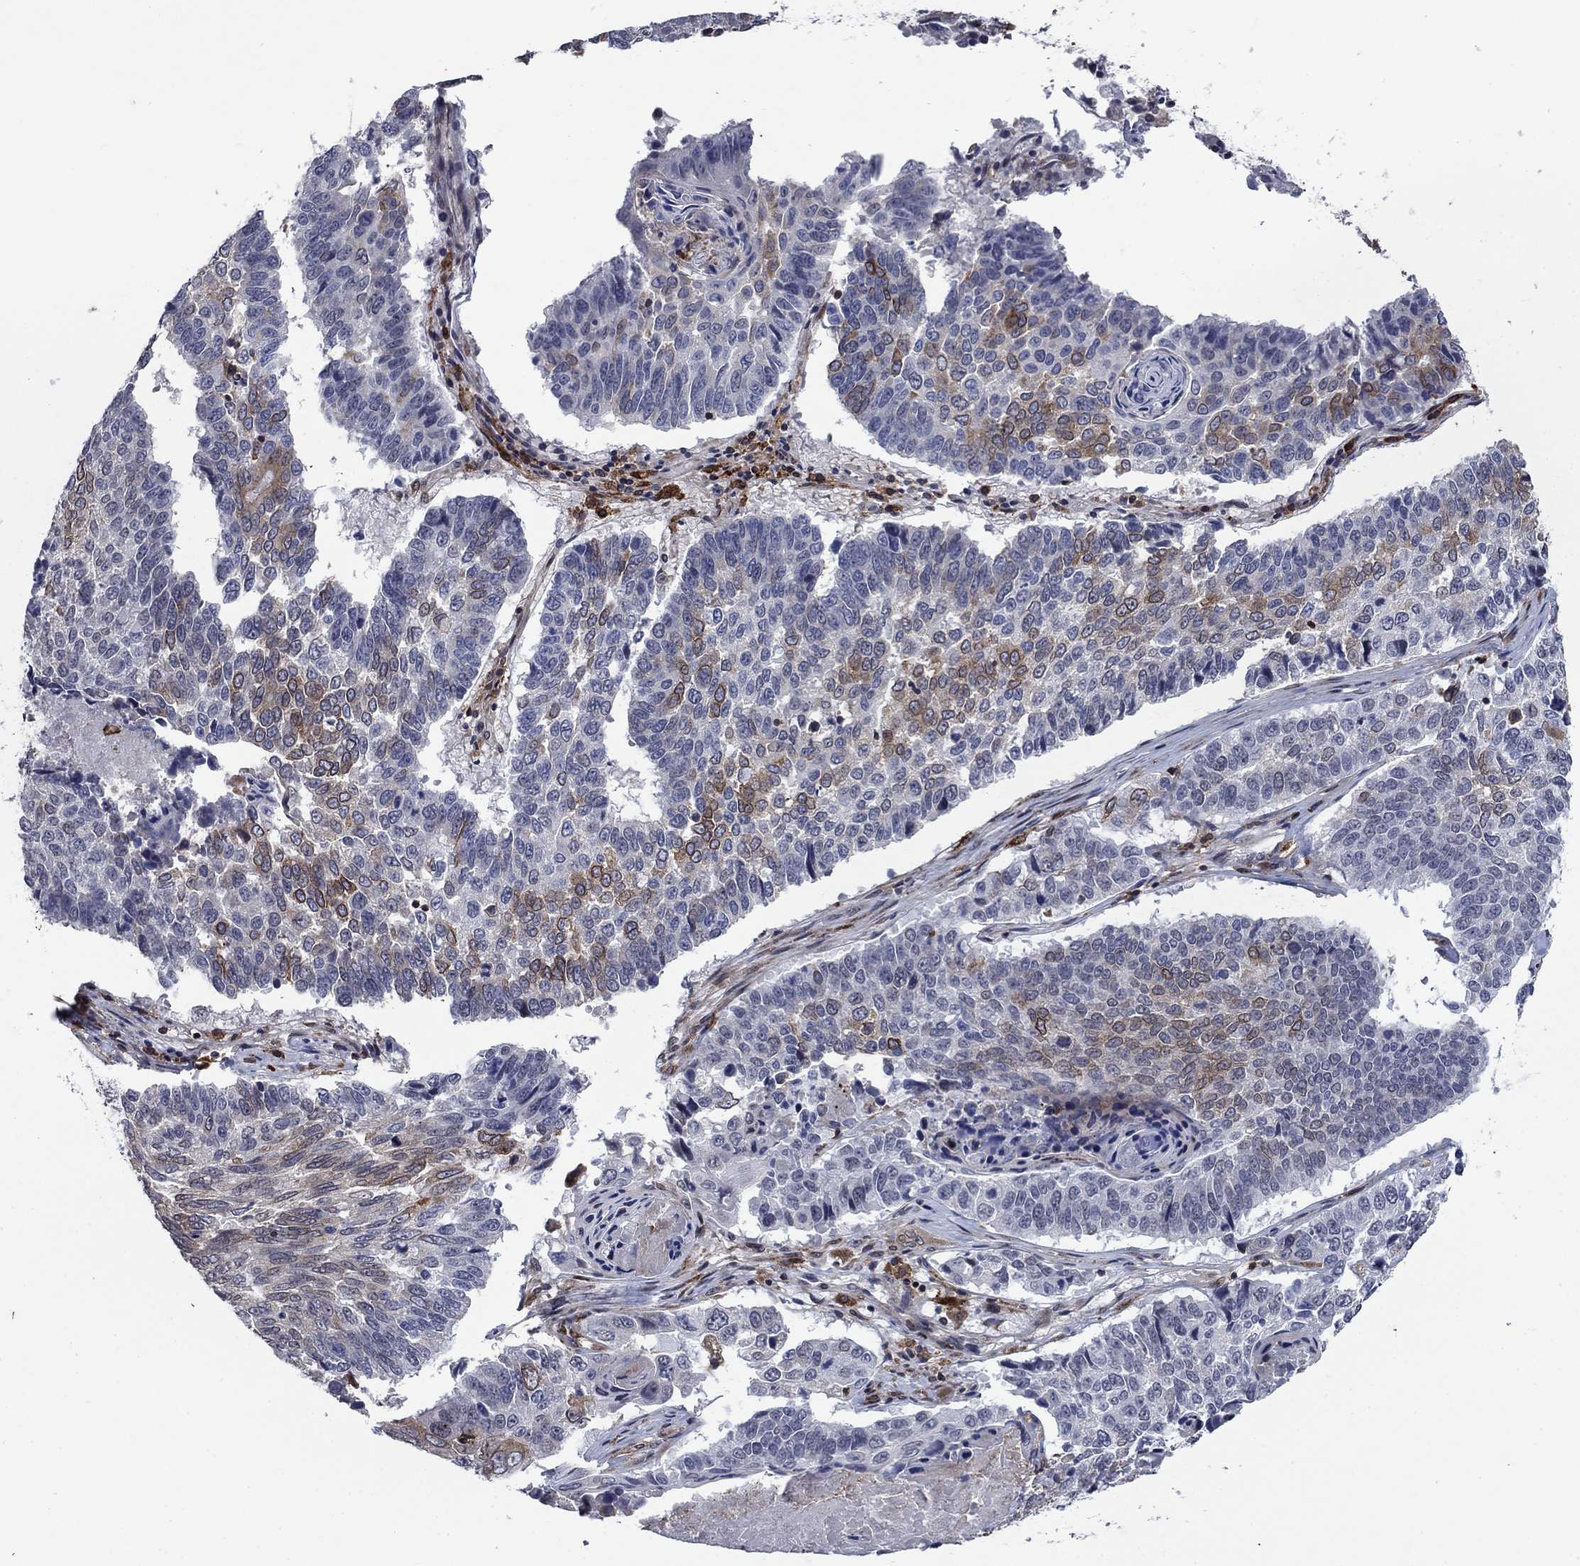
{"staining": {"intensity": "moderate", "quantity": "<25%", "location": "cytoplasmic/membranous"}, "tissue": "lung cancer", "cell_type": "Tumor cells", "image_type": "cancer", "snomed": [{"axis": "morphology", "description": "Squamous cell carcinoma, NOS"}, {"axis": "topography", "description": "Lung"}], "caption": "The immunohistochemical stain labels moderate cytoplasmic/membranous staining in tumor cells of lung cancer tissue. The protein of interest is stained brown, and the nuclei are stained in blue (DAB (3,3'-diaminobenzidine) IHC with brightfield microscopy, high magnification).", "gene": "DHRS7", "patient": {"sex": "male", "age": 73}}